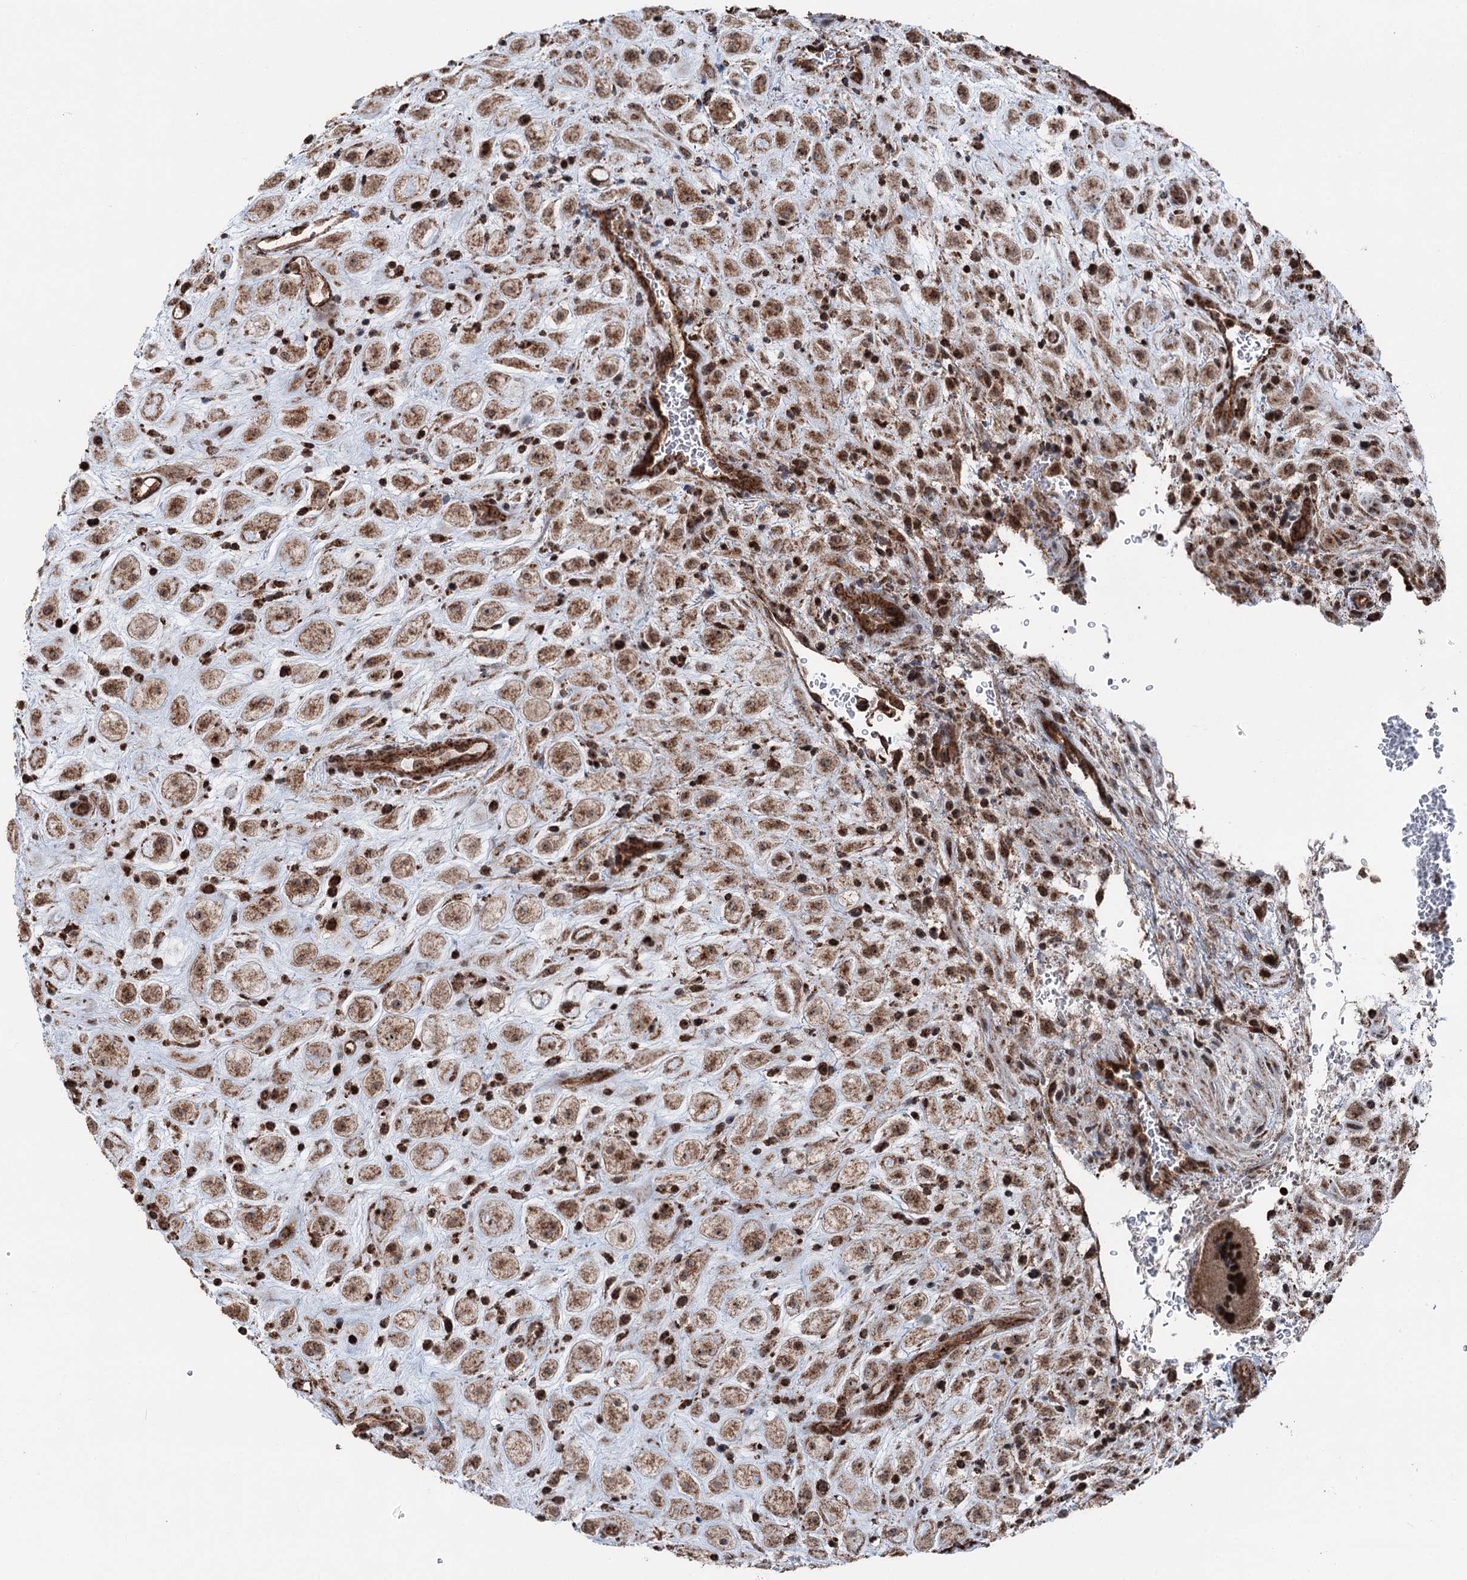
{"staining": {"intensity": "moderate", "quantity": ">75%", "location": "cytoplasmic/membranous,nuclear"}, "tissue": "placenta", "cell_type": "Decidual cells", "image_type": "normal", "snomed": [{"axis": "morphology", "description": "Normal tissue, NOS"}, {"axis": "topography", "description": "Placenta"}], "caption": "Protein expression by immunohistochemistry reveals moderate cytoplasmic/membranous,nuclear staining in about >75% of decidual cells in unremarkable placenta. (DAB (3,3'-diaminobenzidine) IHC with brightfield microscopy, high magnification).", "gene": "STEEP1", "patient": {"sex": "female", "age": 35}}